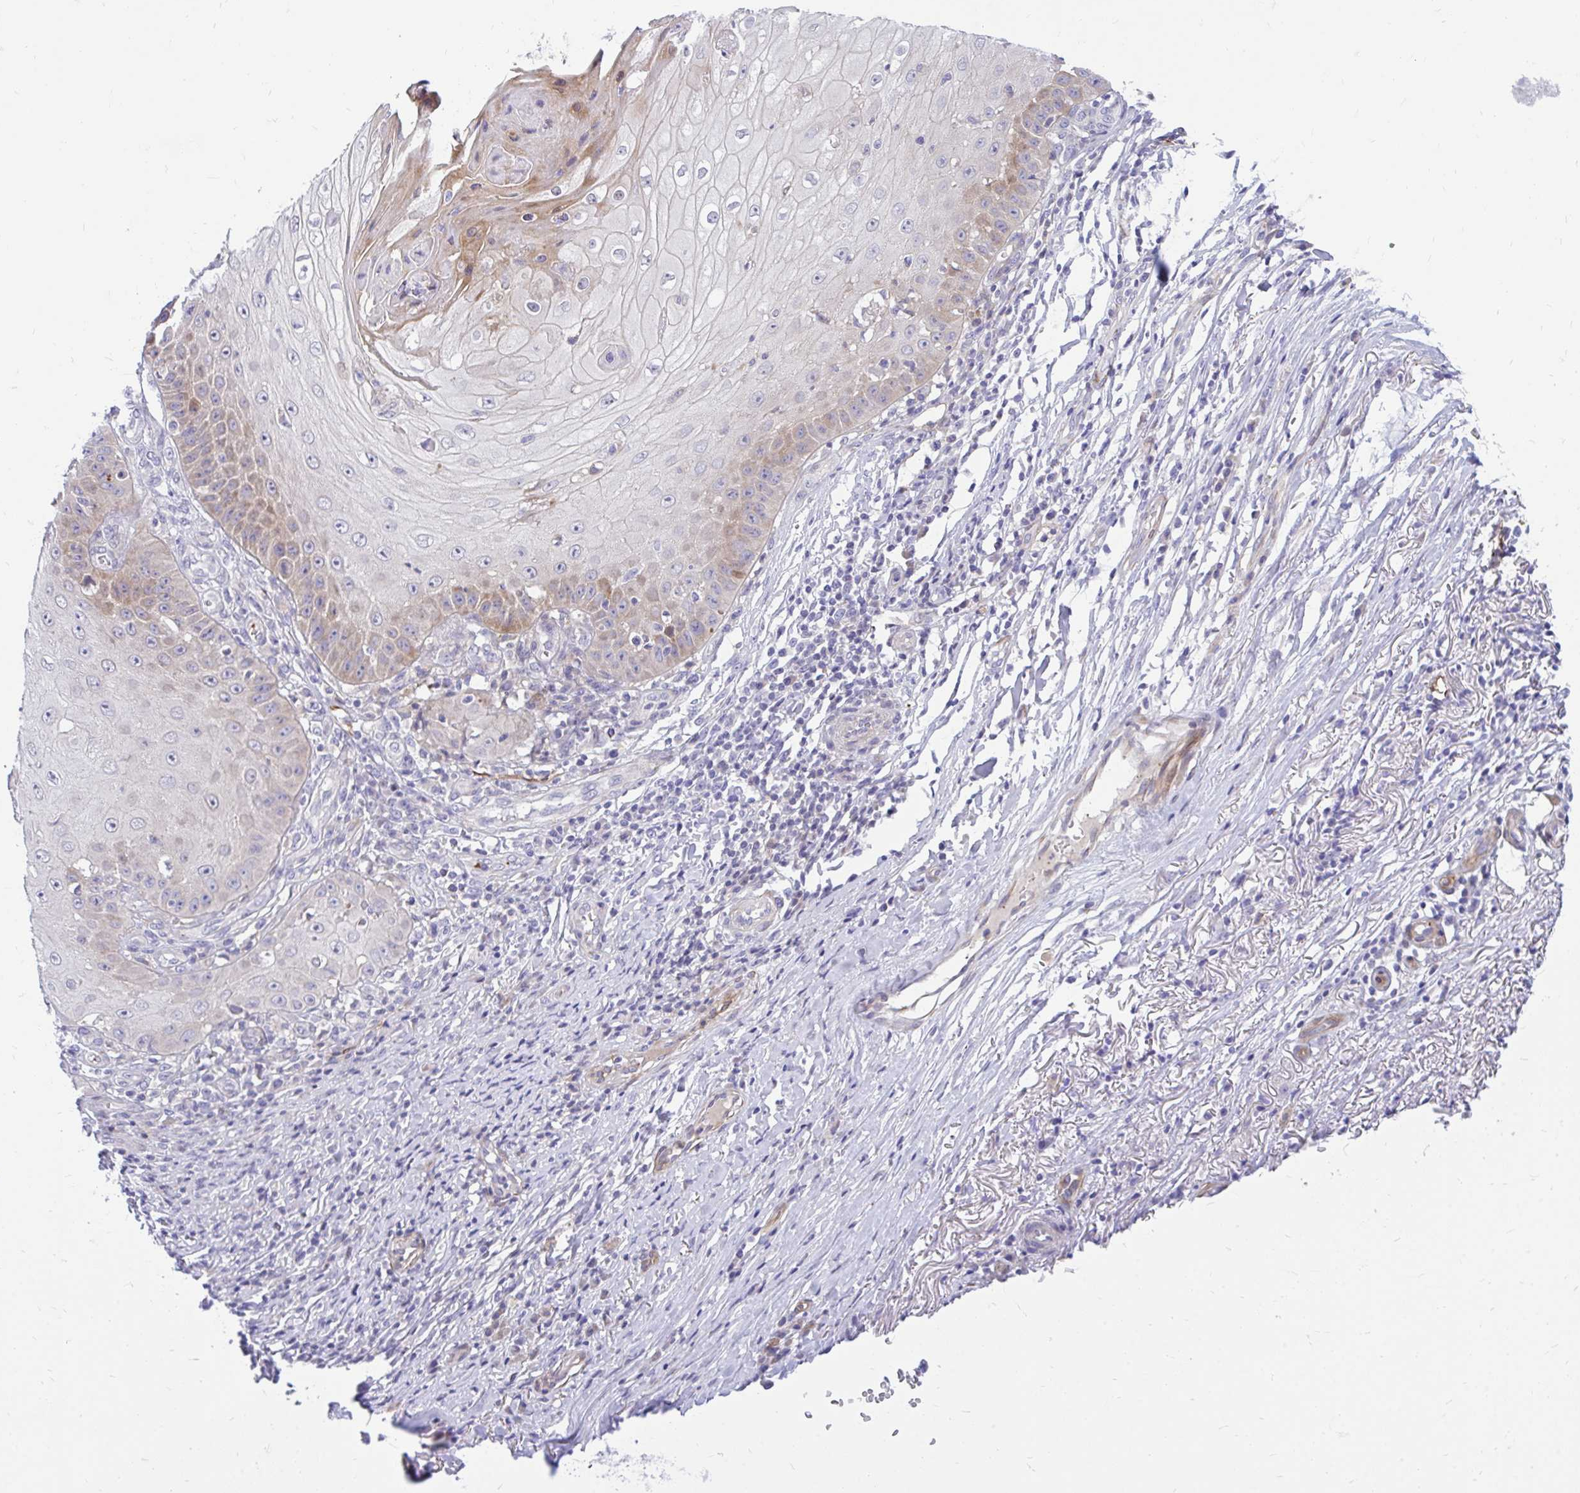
{"staining": {"intensity": "moderate", "quantity": "<25%", "location": "cytoplasmic/membranous"}, "tissue": "skin cancer", "cell_type": "Tumor cells", "image_type": "cancer", "snomed": [{"axis": "morphology", "description": "Squamous cell carcinoma, NOS"}, {"axis": "topography", "description": "Skin"}], "caption": "An image of human skin cancer (squamous cell carcinoma) stained for a protein shows moderate cytoplasmic/membranous brown staining in tumor cells.", "gene": "ESPNL", "patient": {"sex": "male", "age": 70}}